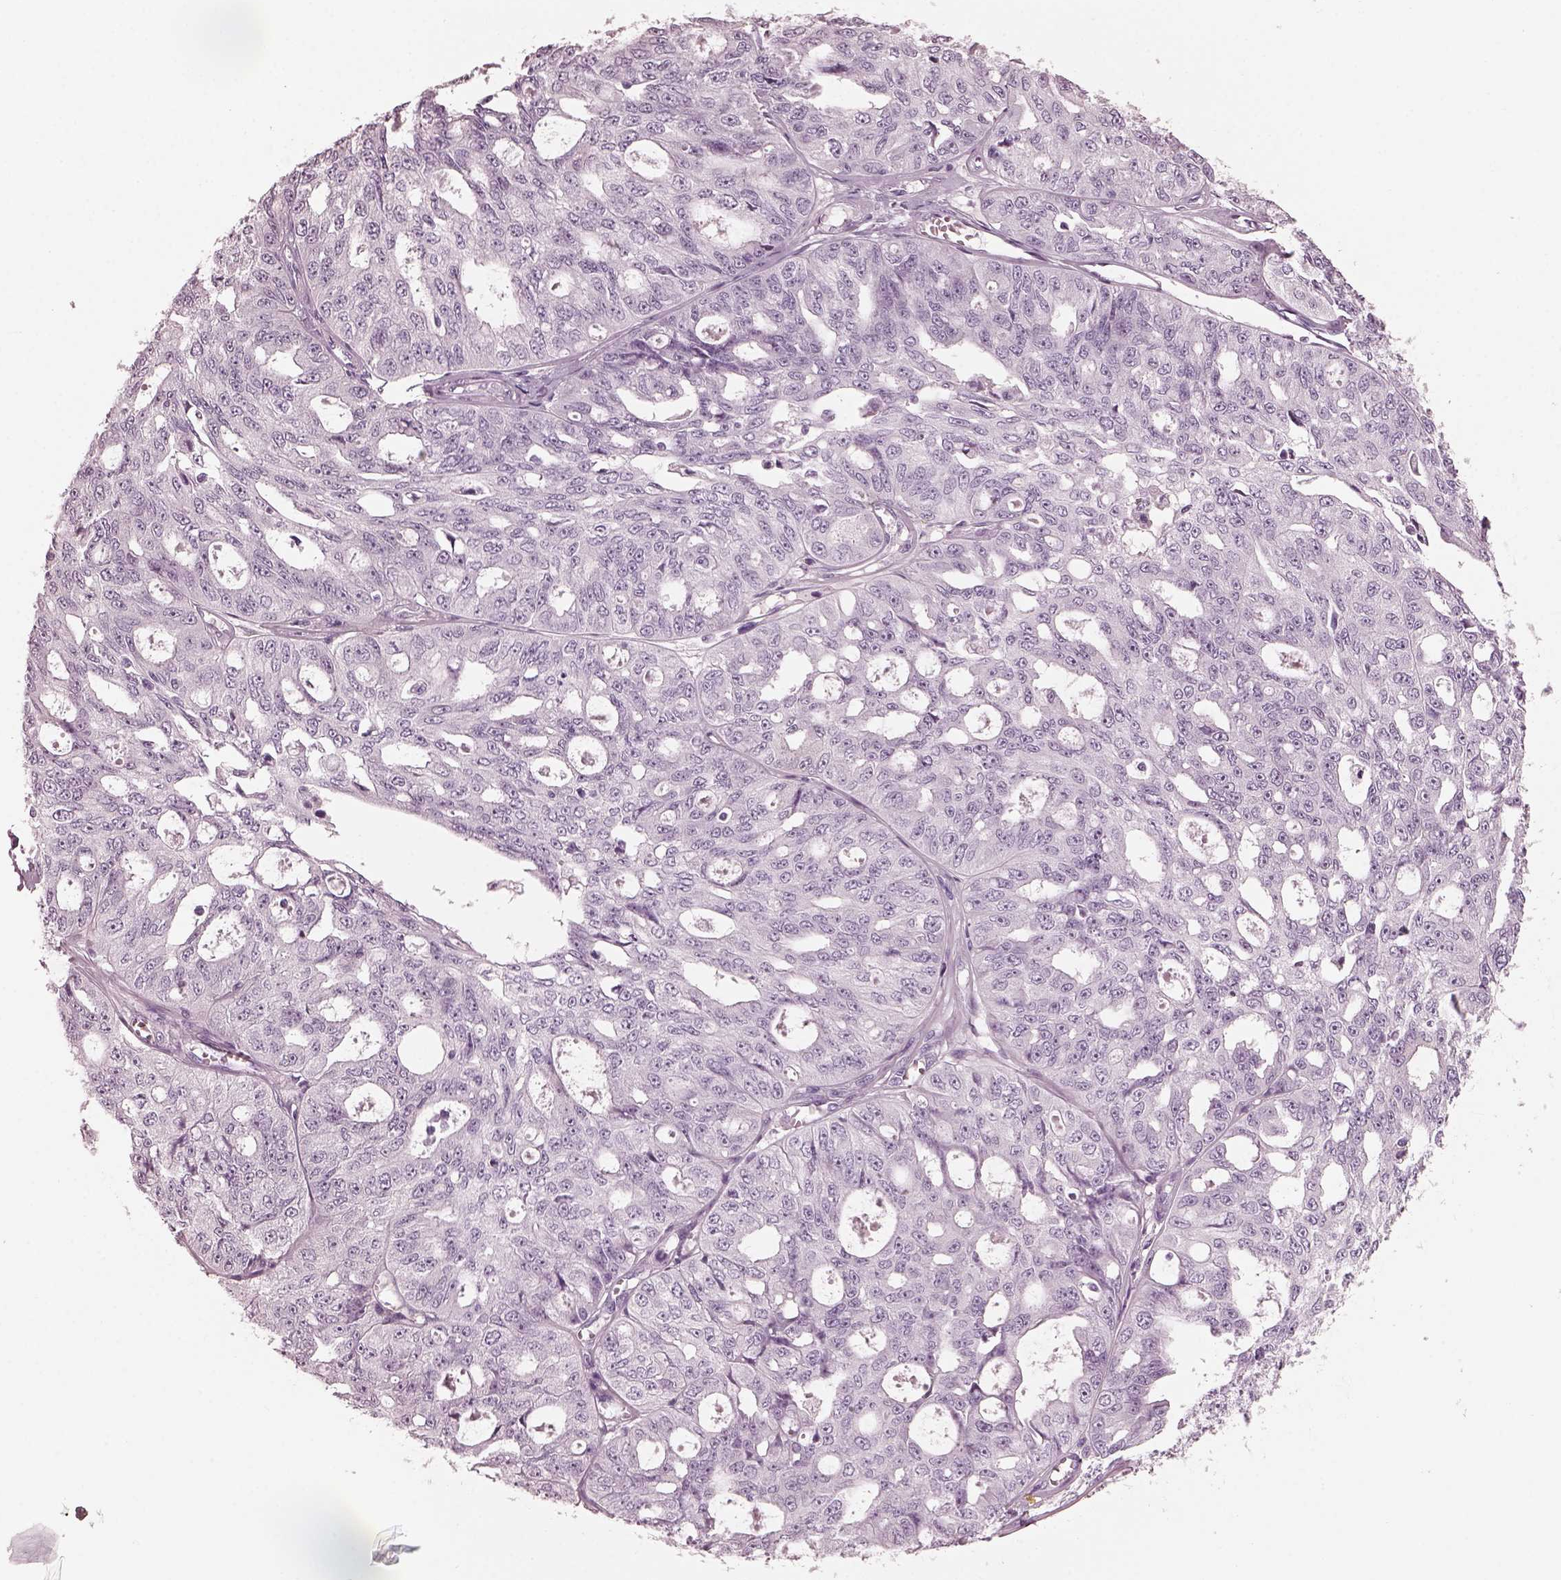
{"staining": {"intensity": "negative", "quantity": "none", "location": "none"}, "tissue": "ovarian cancer", "cell_type": "Tumor cells", "image_type": "cancer", "snomed": [{"axis": "morphology", "description": "Carcinoma, endometroid"}, {"axis": "topography", "description": "Ovary"}], "caption": "Immunohistochemistry (IHC) histopathology image of human endometroid carcinoma (ovarian) stained for a protein (brown), which shows no expression in tumor cells. Nuclei are stained in blue.", "gene": "FABP9", "patient": {"sex": "female", "age": 65}}